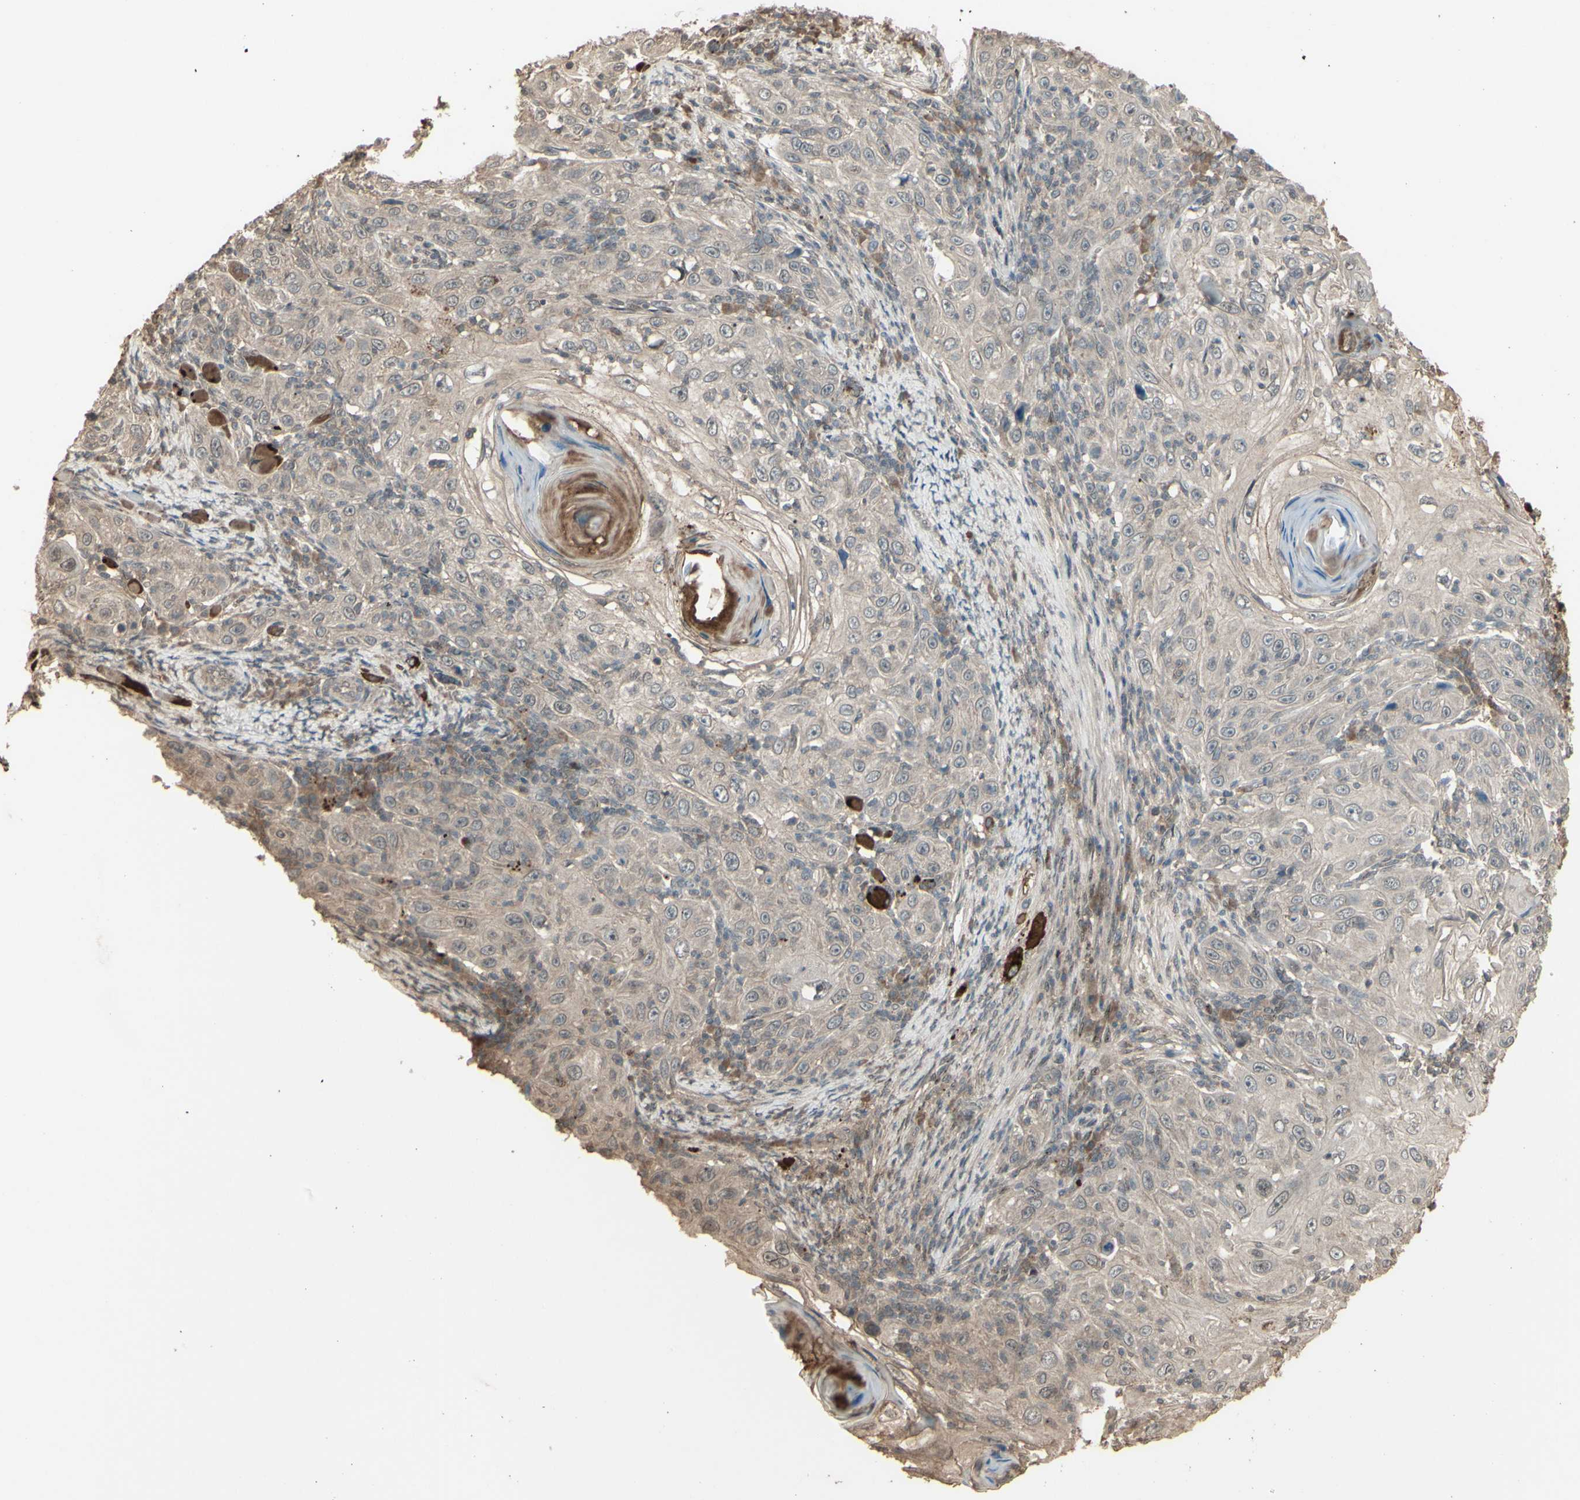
{"staining": {"intensity": "weak", "quantity": ">75%", "location": "cytoplasmic/membranous"}, "tissue": "skin cancer", "cell_type": "Tumor cells", "image_type": "cancer", "snomed": [{"axis": "morphology", "description": "Squamous cell carcinoma, NOS"}, {"axis": "topography", "description": "Skin"}], "caption": "Skin squamous cell carcinoma stained with a protein marker demonstrates weak staining in tumor cells.", "gene": "GNAS", "patient": {"sex": "female", "age": 88}}